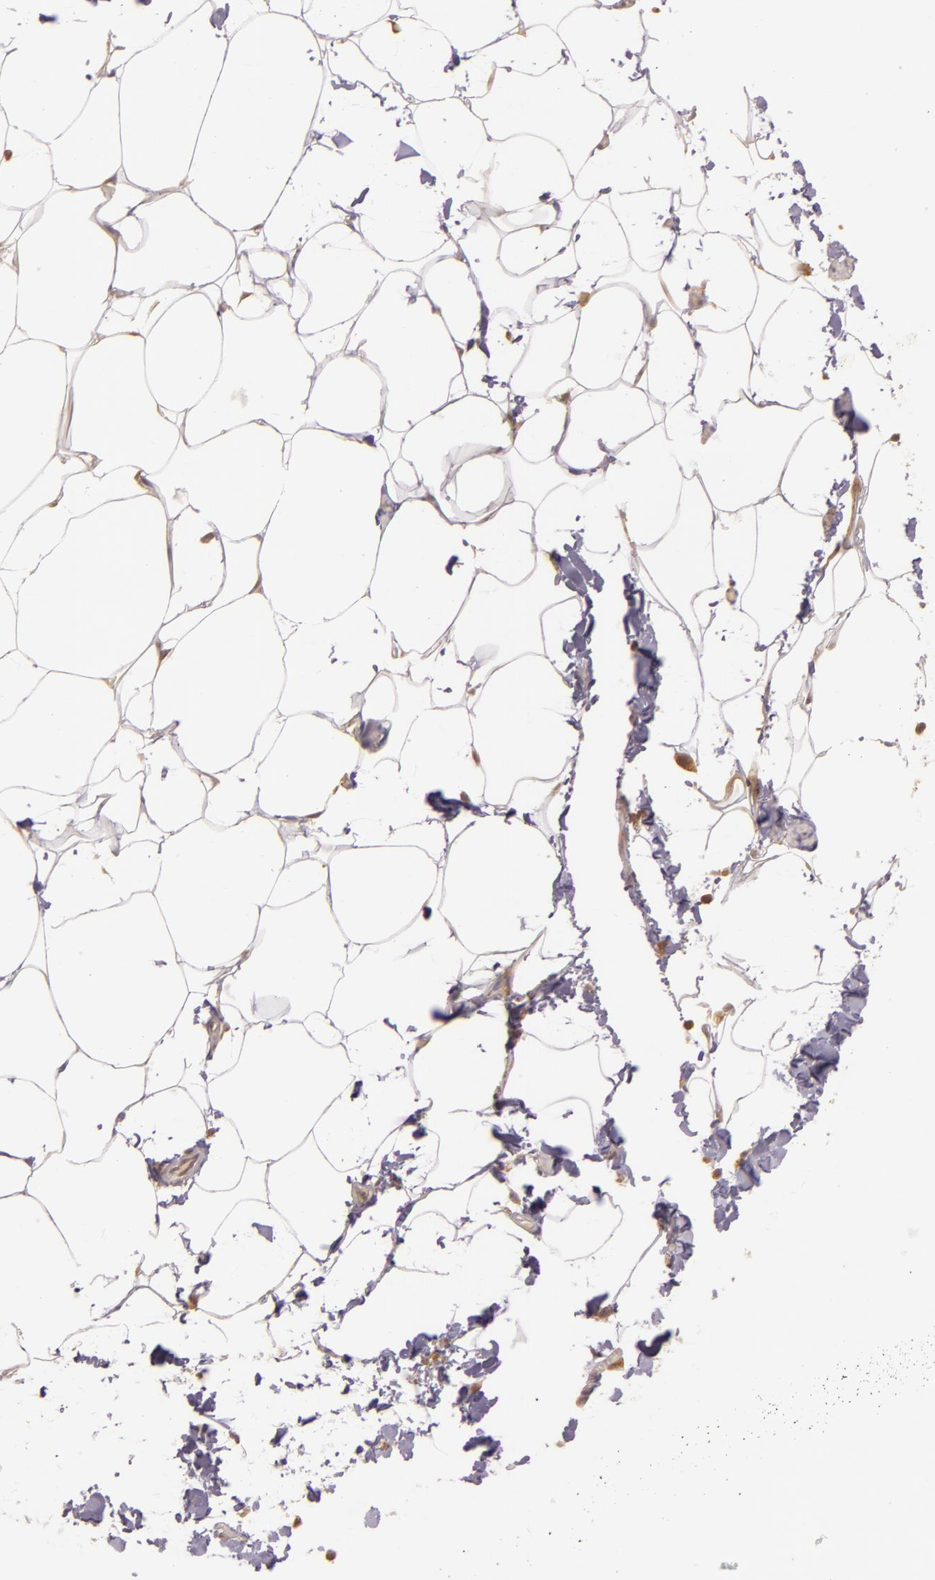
{"staining": {"intensity": "moderate", "quantity": "<25%", "location": "cytoplasmic/membranous"}, "tissue": "adipose tissue", "cell_type": "Adipocytes", "image_type": "normal", "snomed": [{"axis": "morphology", "description": "Normal tissue, NOS"}, {"axis": "topography", "description": "Vascular tissue"}], "caption": "Immunohistochemistry (DAB (3,3'-diaminobenzidine)) staining of unremarkable human adipose tissue demonstrates moderate cytoplasmic/membranous protein staining in approximately <25% of adipocytes. The protein of interest is shown in brown color, while the nuclei are stained blue.", "gene": "PPP1R3F", "patient": {"sex": "male", "age": 41}}